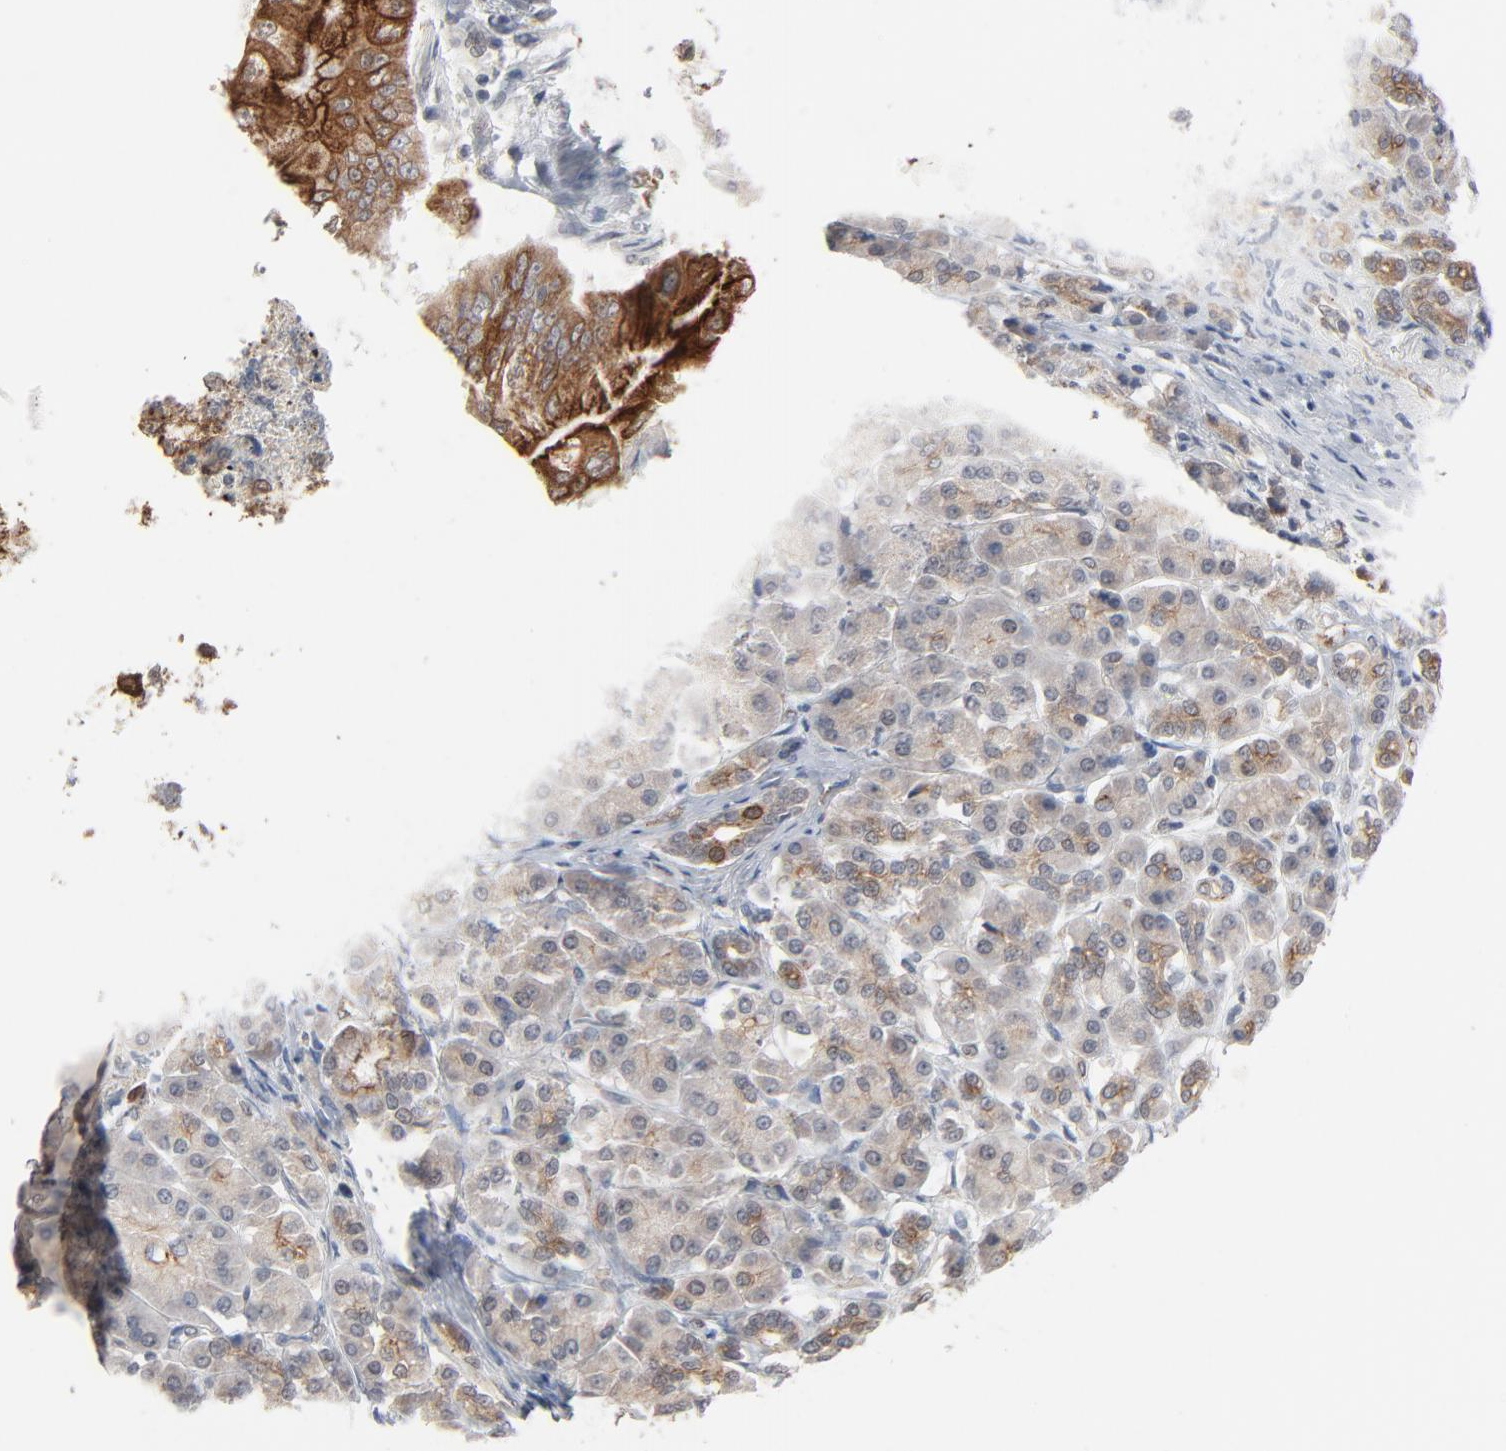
{"staining": {"intensity": "strong", "quantity": ">75%", "location": "cytoplasmic/membranous"}, "tissue": "pancreatic cancer", "cell_type": "Tumor cells", "image_type": "cancer", "snomed": [{"axis": "morphology", "description": "Adenocarcinoma, NOS"}, {"axis": "topography", "description": "Pancreas"}], "caption": "DAB (3,3'-diaminobenzidine) immunohistochemical staining of pancreatic adenocarcinoma demonstrates strong cytoplasmic/membranous protein staining in about >75% of tumor cells.", "gene": "ITPR3", "patient": {"sex": "male", "age": 62}}